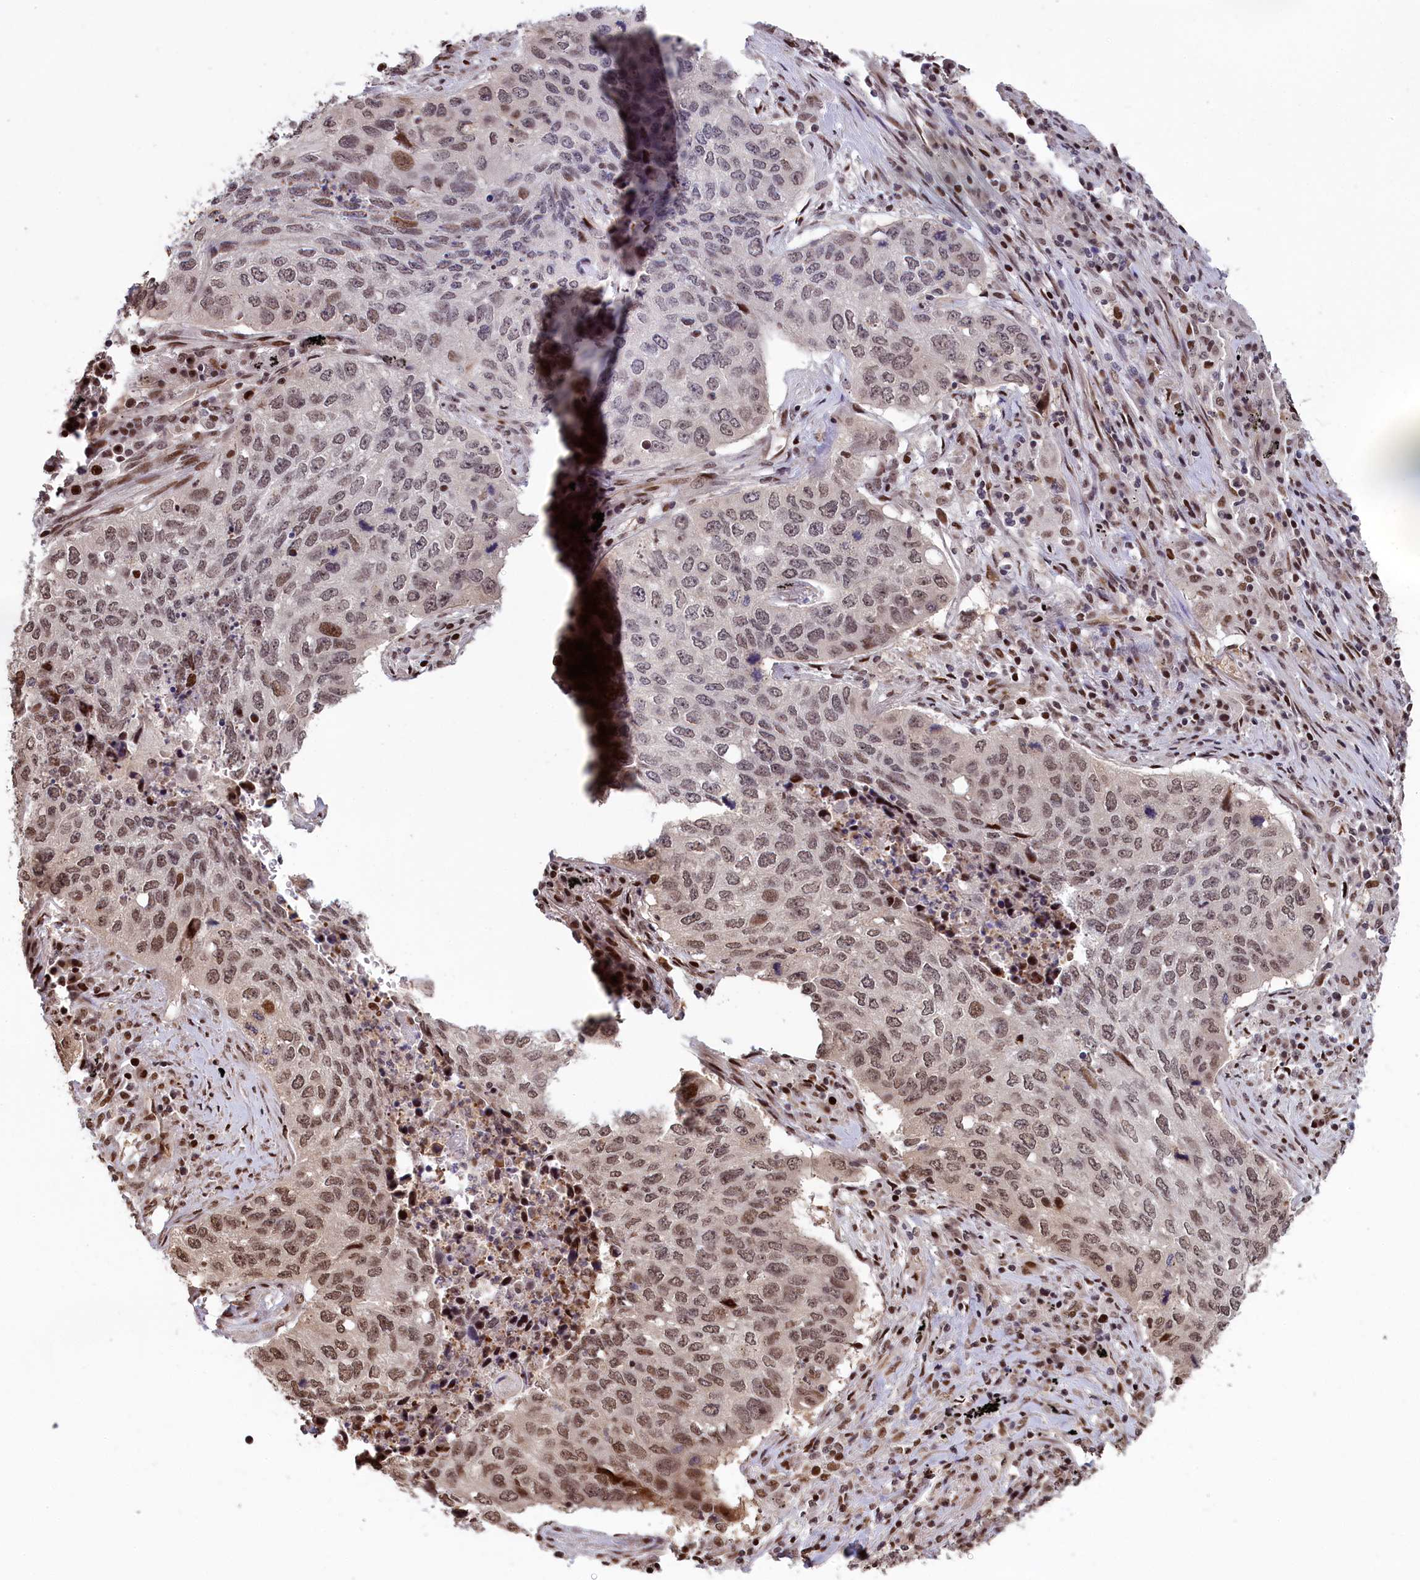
{"staining": {"intensity": "moderate", "quantity": ">75%", "location": "nuclear"}, "tissue": "lung cancer", "cell_type": "Tumor cells", "image_type": "cancer", "snomed": [{"axis": "morphology", "description": "Squamous cell carcinoma, NOS"}, {"axis": "topography", "description": "Lung"}], "caption": "Human lung cancer (squamous cell carcinoma) stained with a brown dye reveals moderate nuclear positive staining in approximately >75% of tumor cells.", "gene": "RELB", "patient": {"sex": "female", "age": 63}}